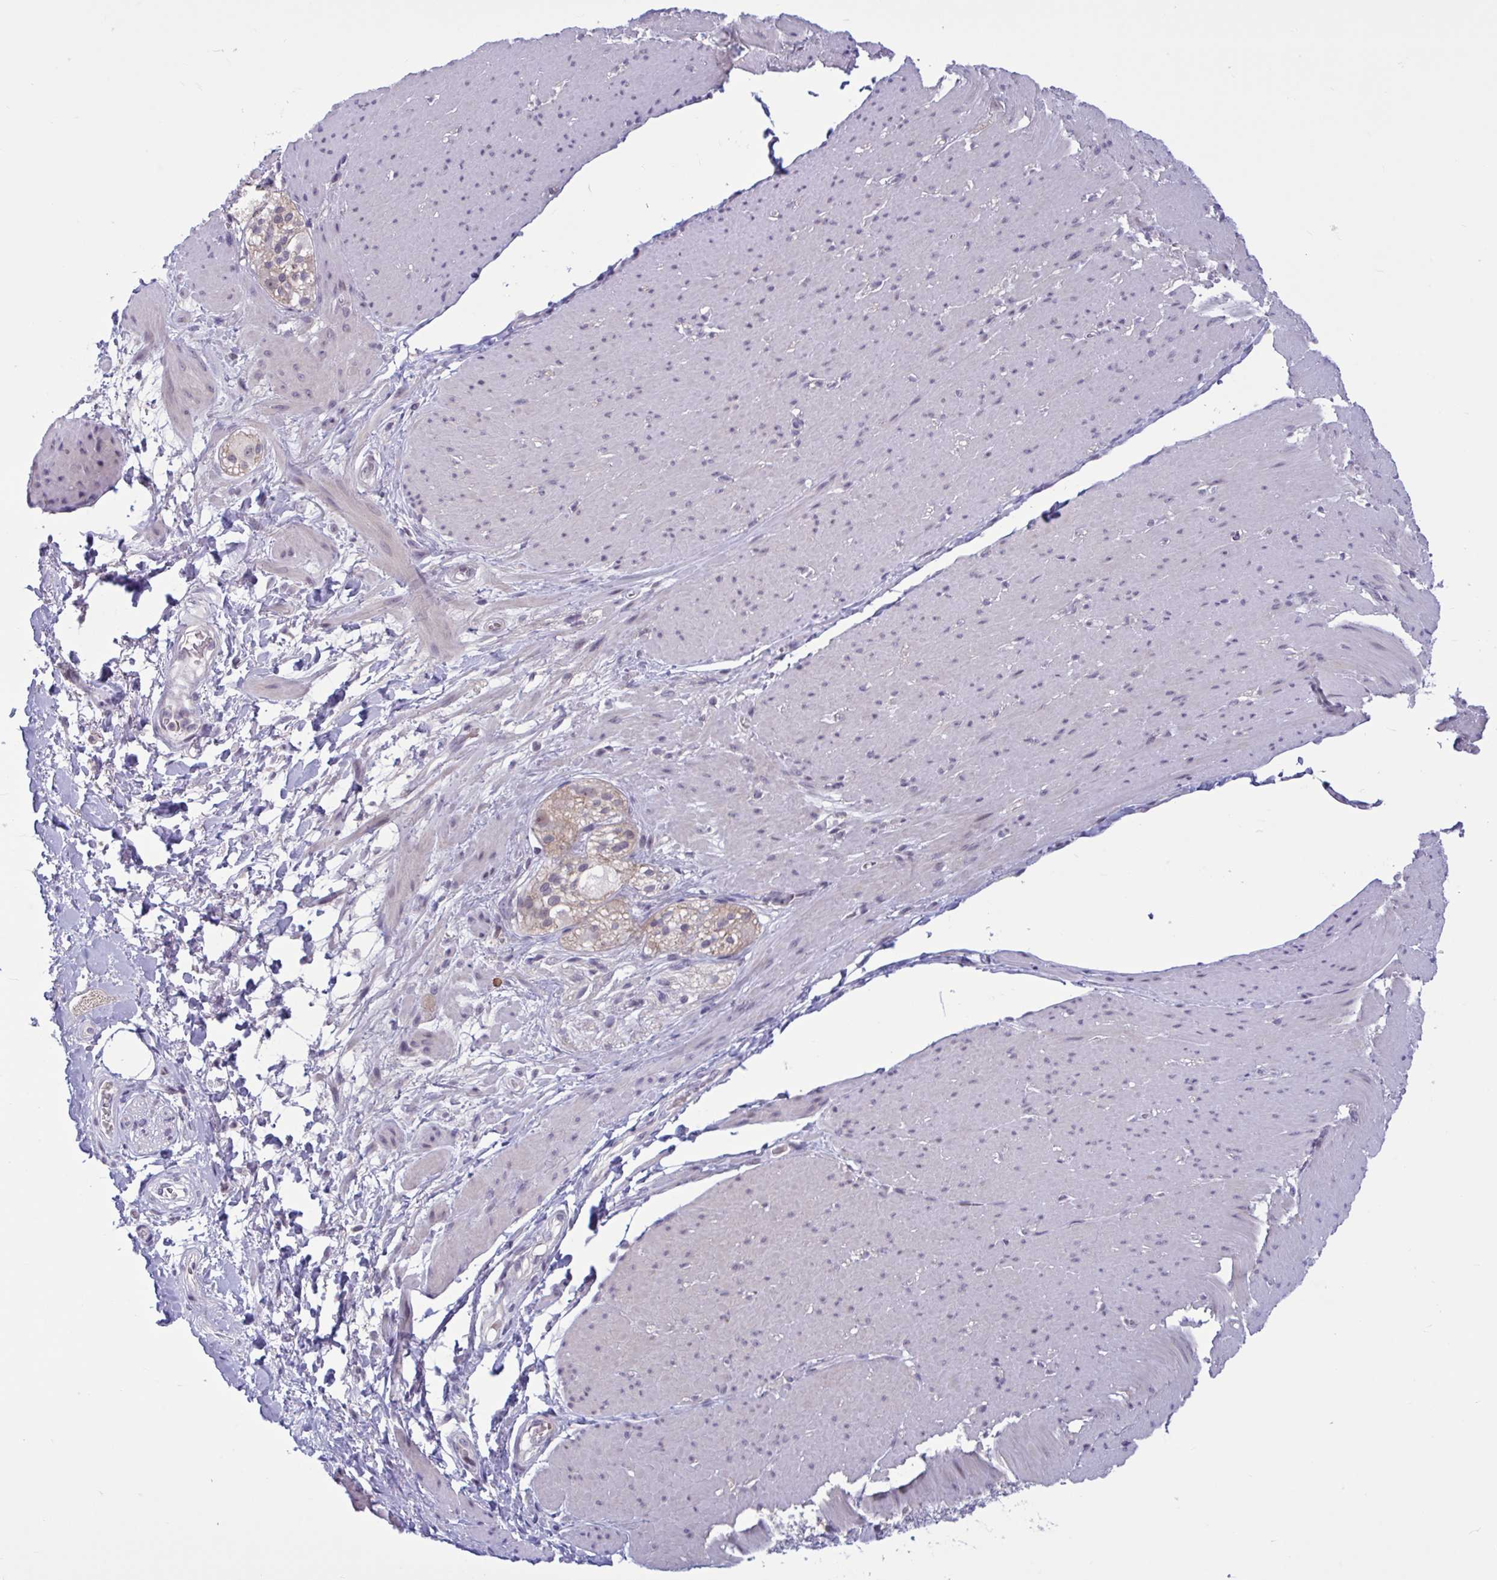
{"staining": {"intensity": "negative", "quantity": "none", "location": "none"}, "tissue": "smooth muscle", "cell_type": "Smooth muscle cells", "image_type": "normal", "snomed": [{"axis": "morphology", "description": "Normal tissue, NOS"}, {"axis": "topography", "description": "Smooth muscle"}, {"axis": "topography", "description": "Rectum"}], "caption": "Smooth muscle was stained to show a protein in brown. There is no significant staining in smooth muscle cells. (IHC, brightfield microscopy, high magnification).", "gene": "CNGB3", "patient": {"sex": "male", "age": 53}}